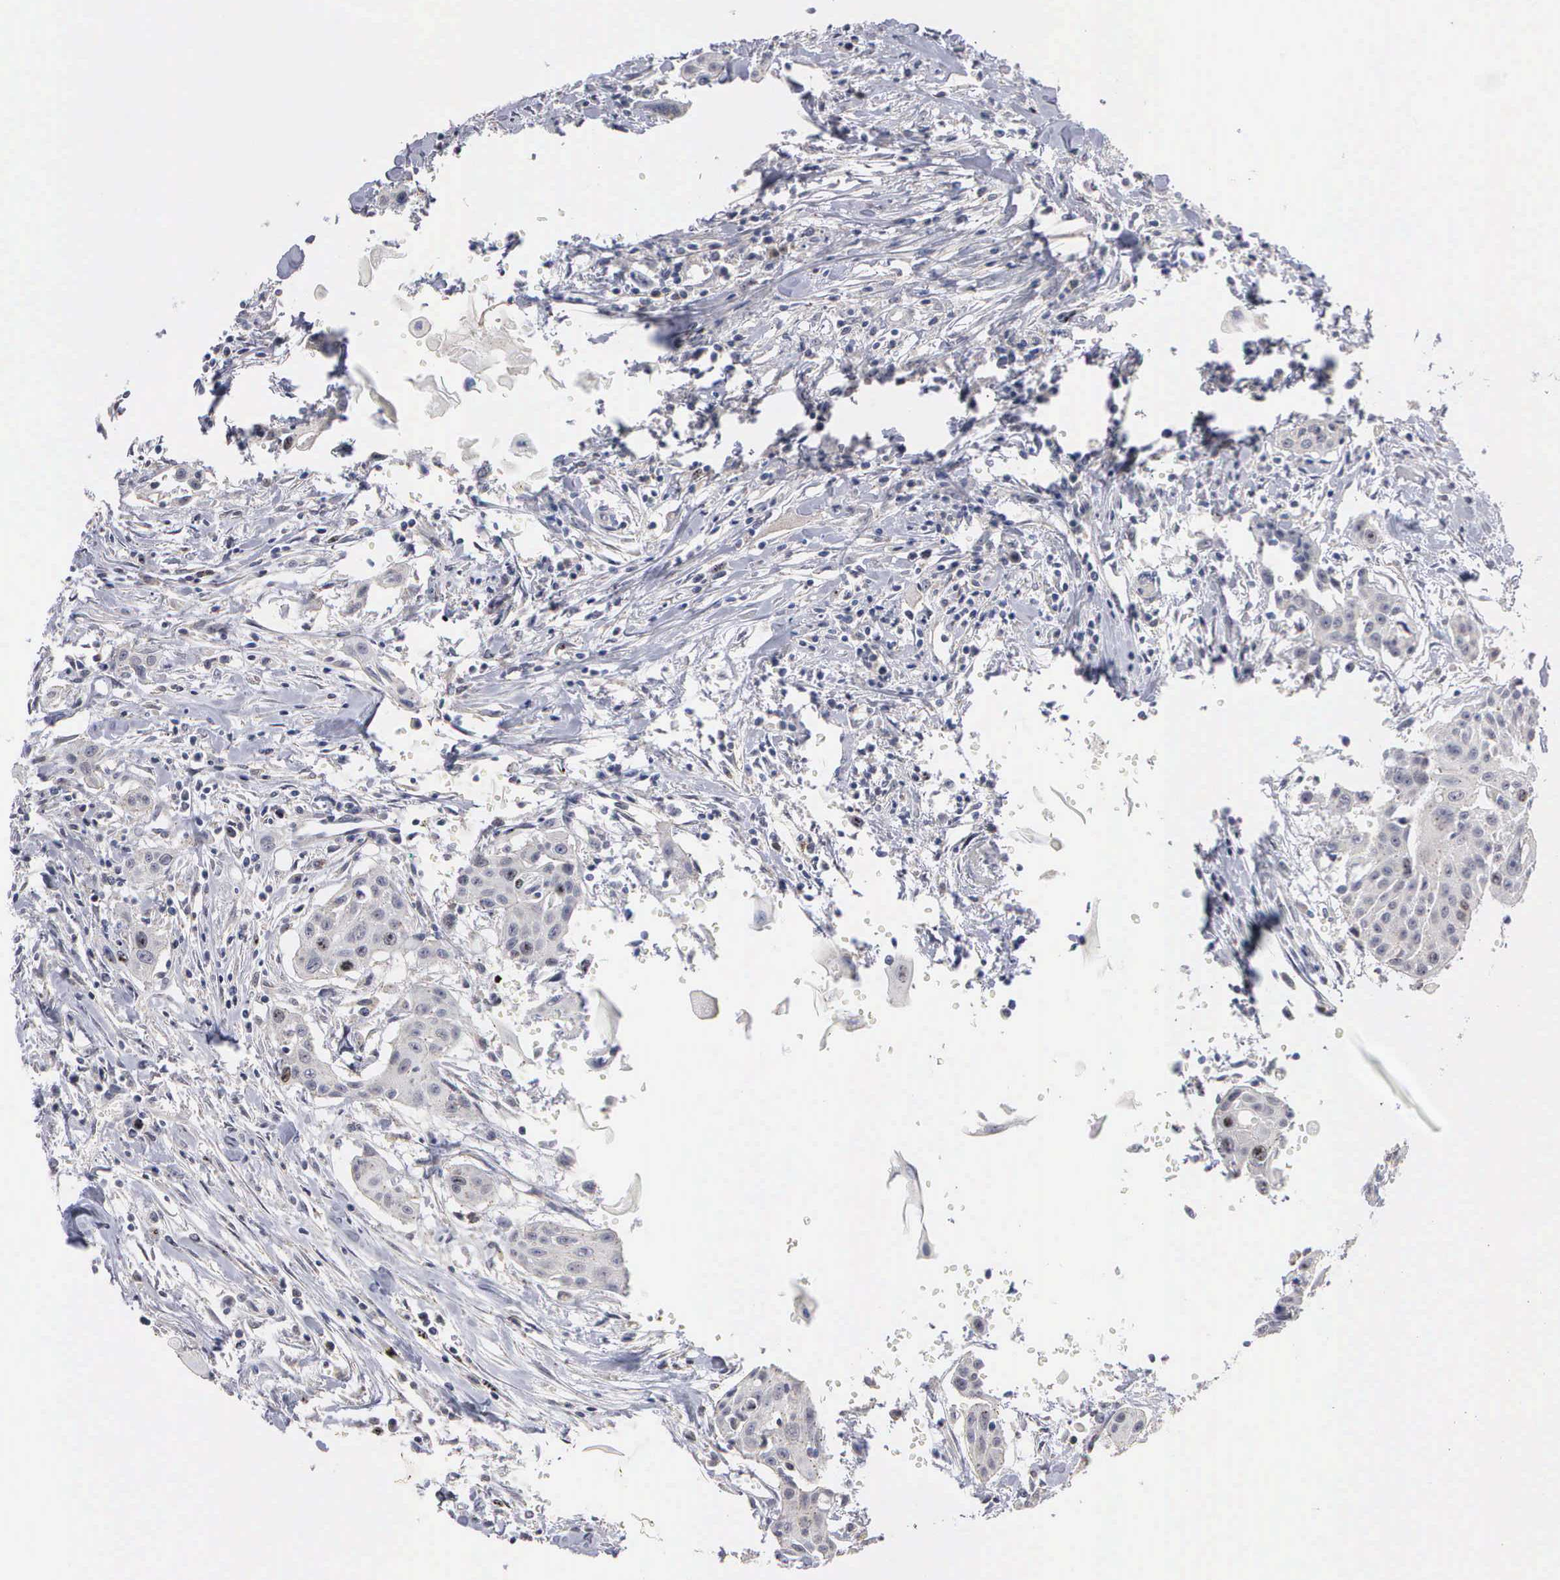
{"staining": {"intensity": "weak", "quantity": "<25%", "location": "nuclear"}, "tissue": "head and neck cancer", "cell_type": "Tumor cells", "image_type": "cancer", "snomed": [{"axis": "morphology", "description": "Squamous cell carcinoma, NOS"}, {"axis": "morphology", "description": "Squamous cell carcinoma, metastatic, NOS"}, {"axis": "topography", "description": "Lymph node"}, {"axis": "topography", "description": "Salivary gland"}, {"axis": "topography", "description": "Head-Neck"}], "caption": "This is a photomicrograph of immunohistochemistry staining of head and neck cancer, which shows no staining in tumor cells. (DAB IHC with hematoxylin counter stain).", "gene": "KDM6A", "patient": {"sex": "female", "age": 74}}